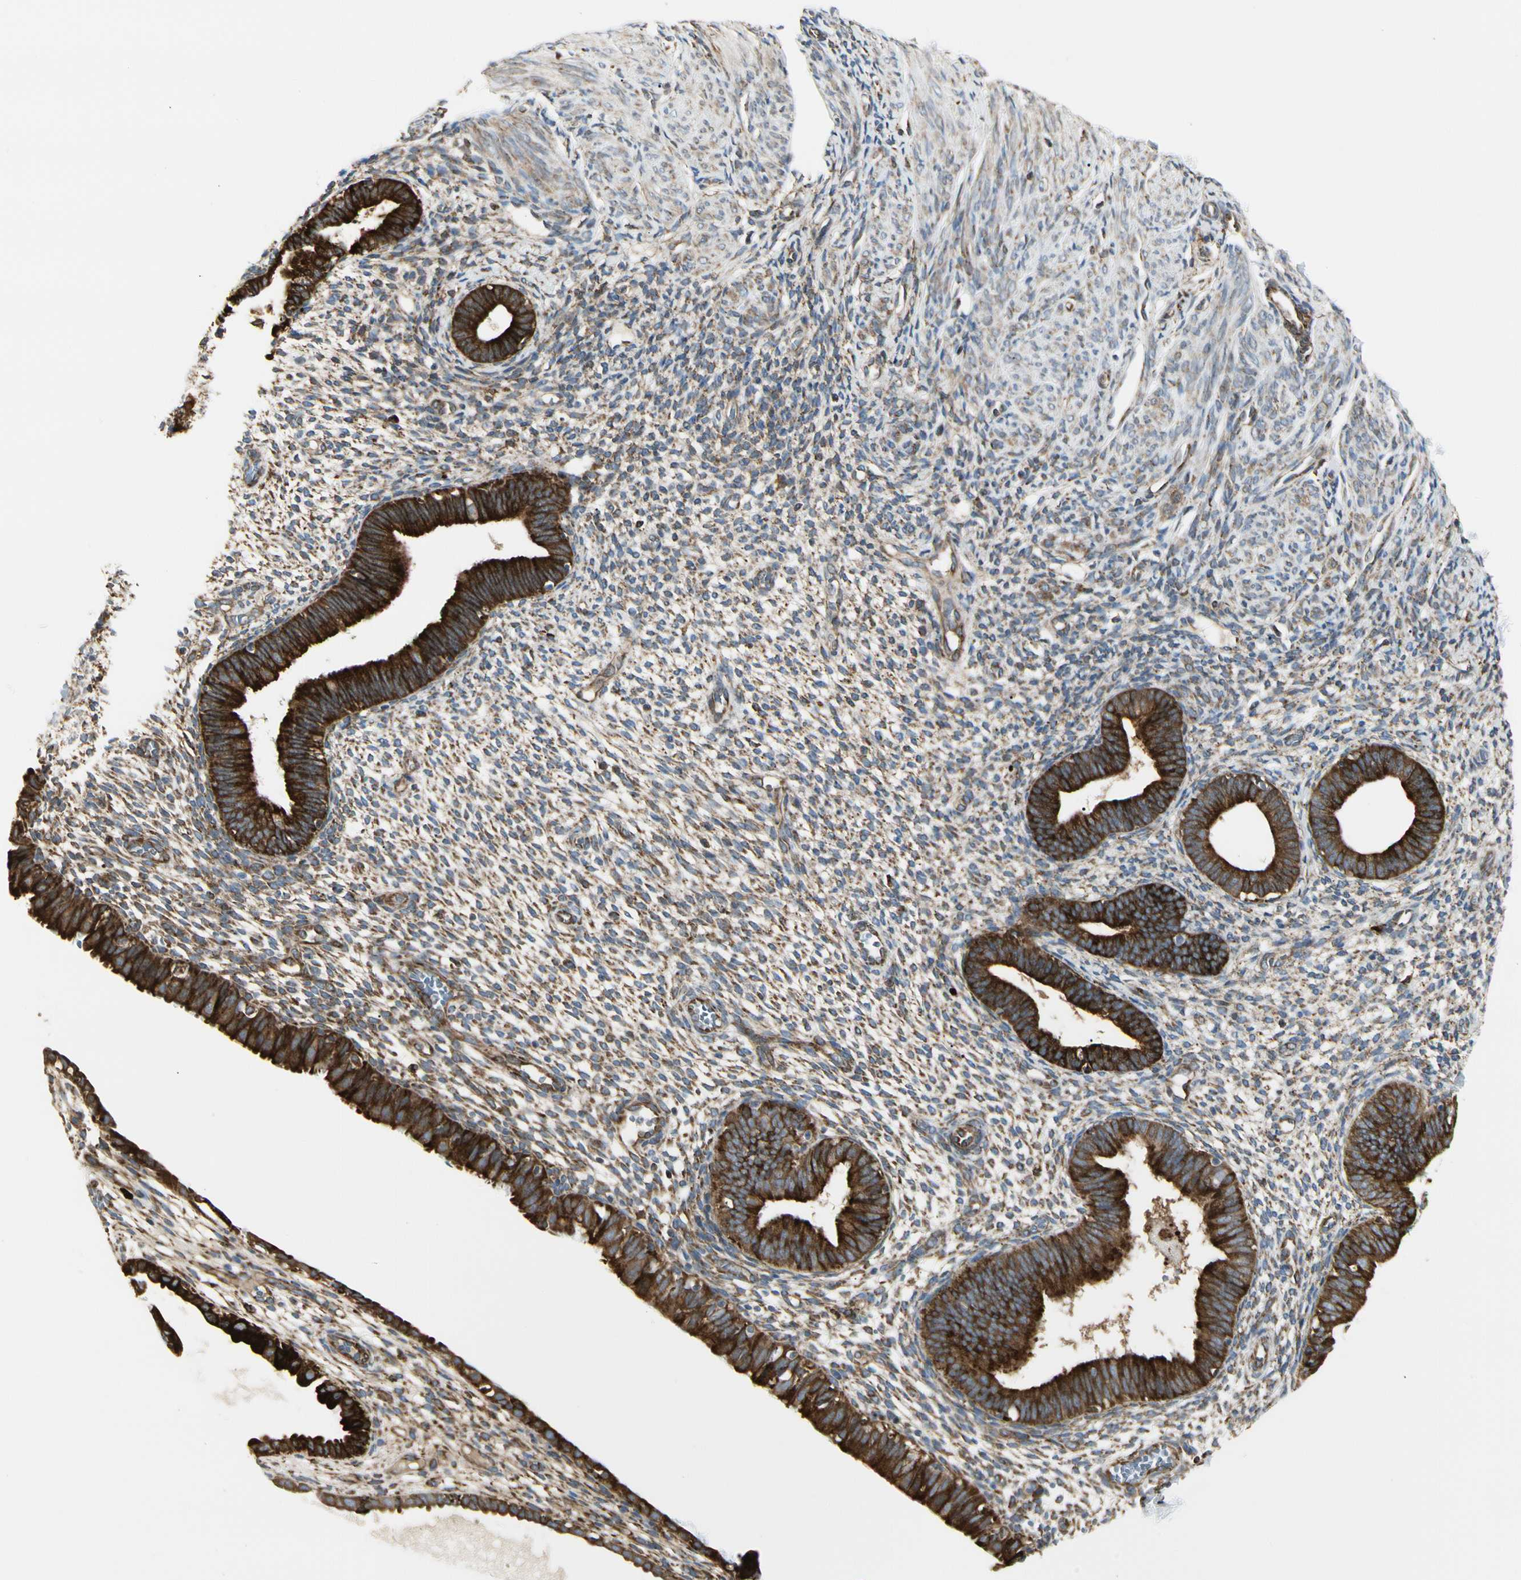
{"staining": {"intensity": "moderate", "quantity": ">75%", "location": "cytoplasmic/membranous"}, "tissue": "endometrium", "cell_type": "Cells in endometrial stroma", "image_type": "normal", "snomed": [{"axis": "morphology", "description": "Normal tissue, NOS"}, {"axis": "topography", "description": "Endometrium"}], "caption": "The immunohistochemical stain labels moderate cytoplasmic/membranous staining in cells in endometrial stroma of normal endometrium.", "gene": "HSP90B1", "patient": {"sex": "female", "age": 61}}